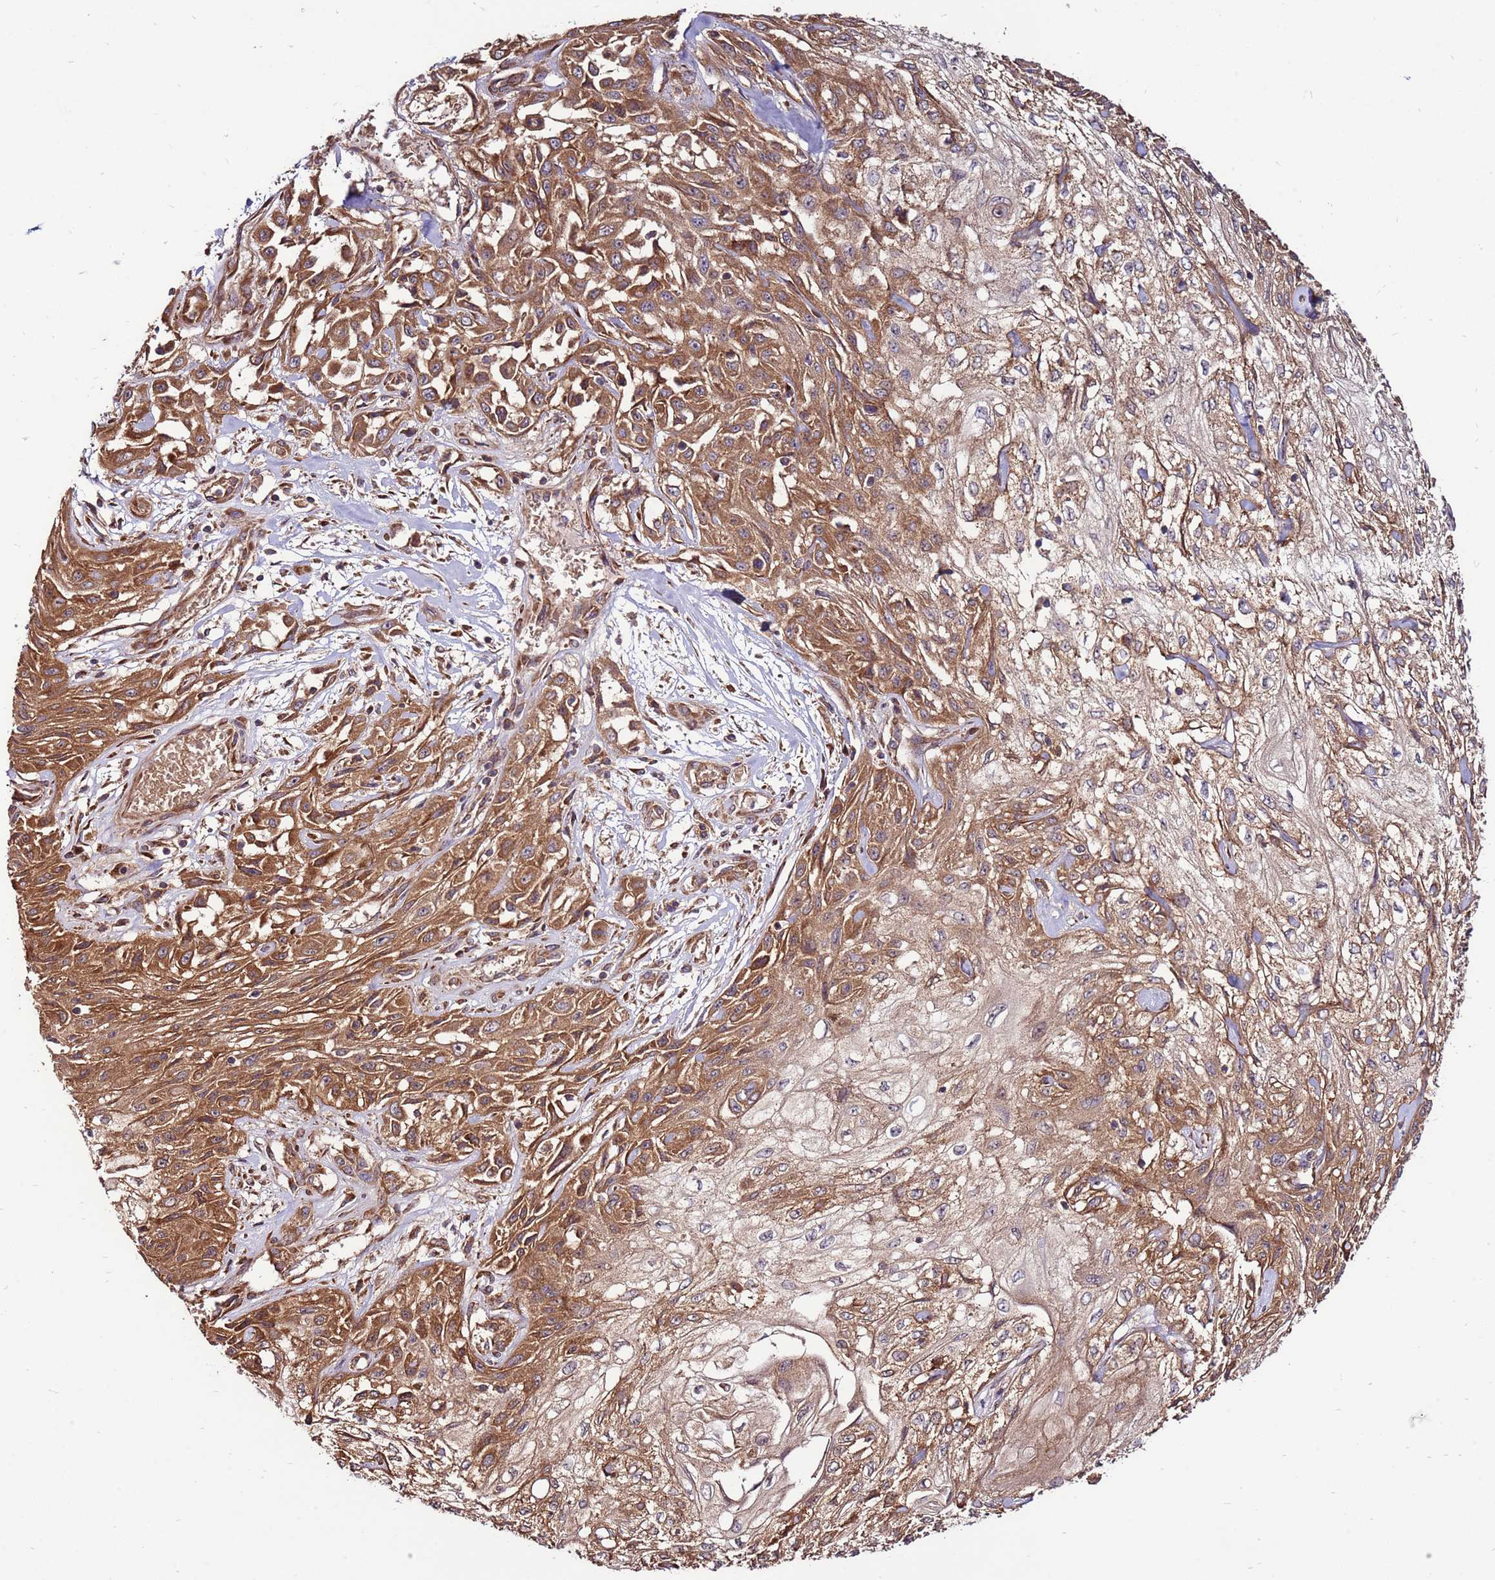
{"staining": {"intensity": "moderate", "quantity": ">75%", "location": "cytoplasmic/membranous"}, "tissue": "skin cancer", "cell_type": "Tumor cells", "image_type": "cancer", "snomed": [{"axis": "morphology", "description": "Squamous cell carcinoma, NOS"}, {"axis": "morphology", "description": "Squamous cell carcinoma, metastatic, NOS"}, {"axis": "topography", "description": "Skin"}, {"axis": "topography", "description": "Lymph node"}], "caption": "Squamous cell carcinoma (skin) tissue reveals moderate cytoplasmic/membranous positivity in approximately >75% of tumor cells (brown staining indicates protein expression, while blue staining denotes nuclei).", "gene": "SLC44A5", "patient": {"sex": "male", "age": 75}}